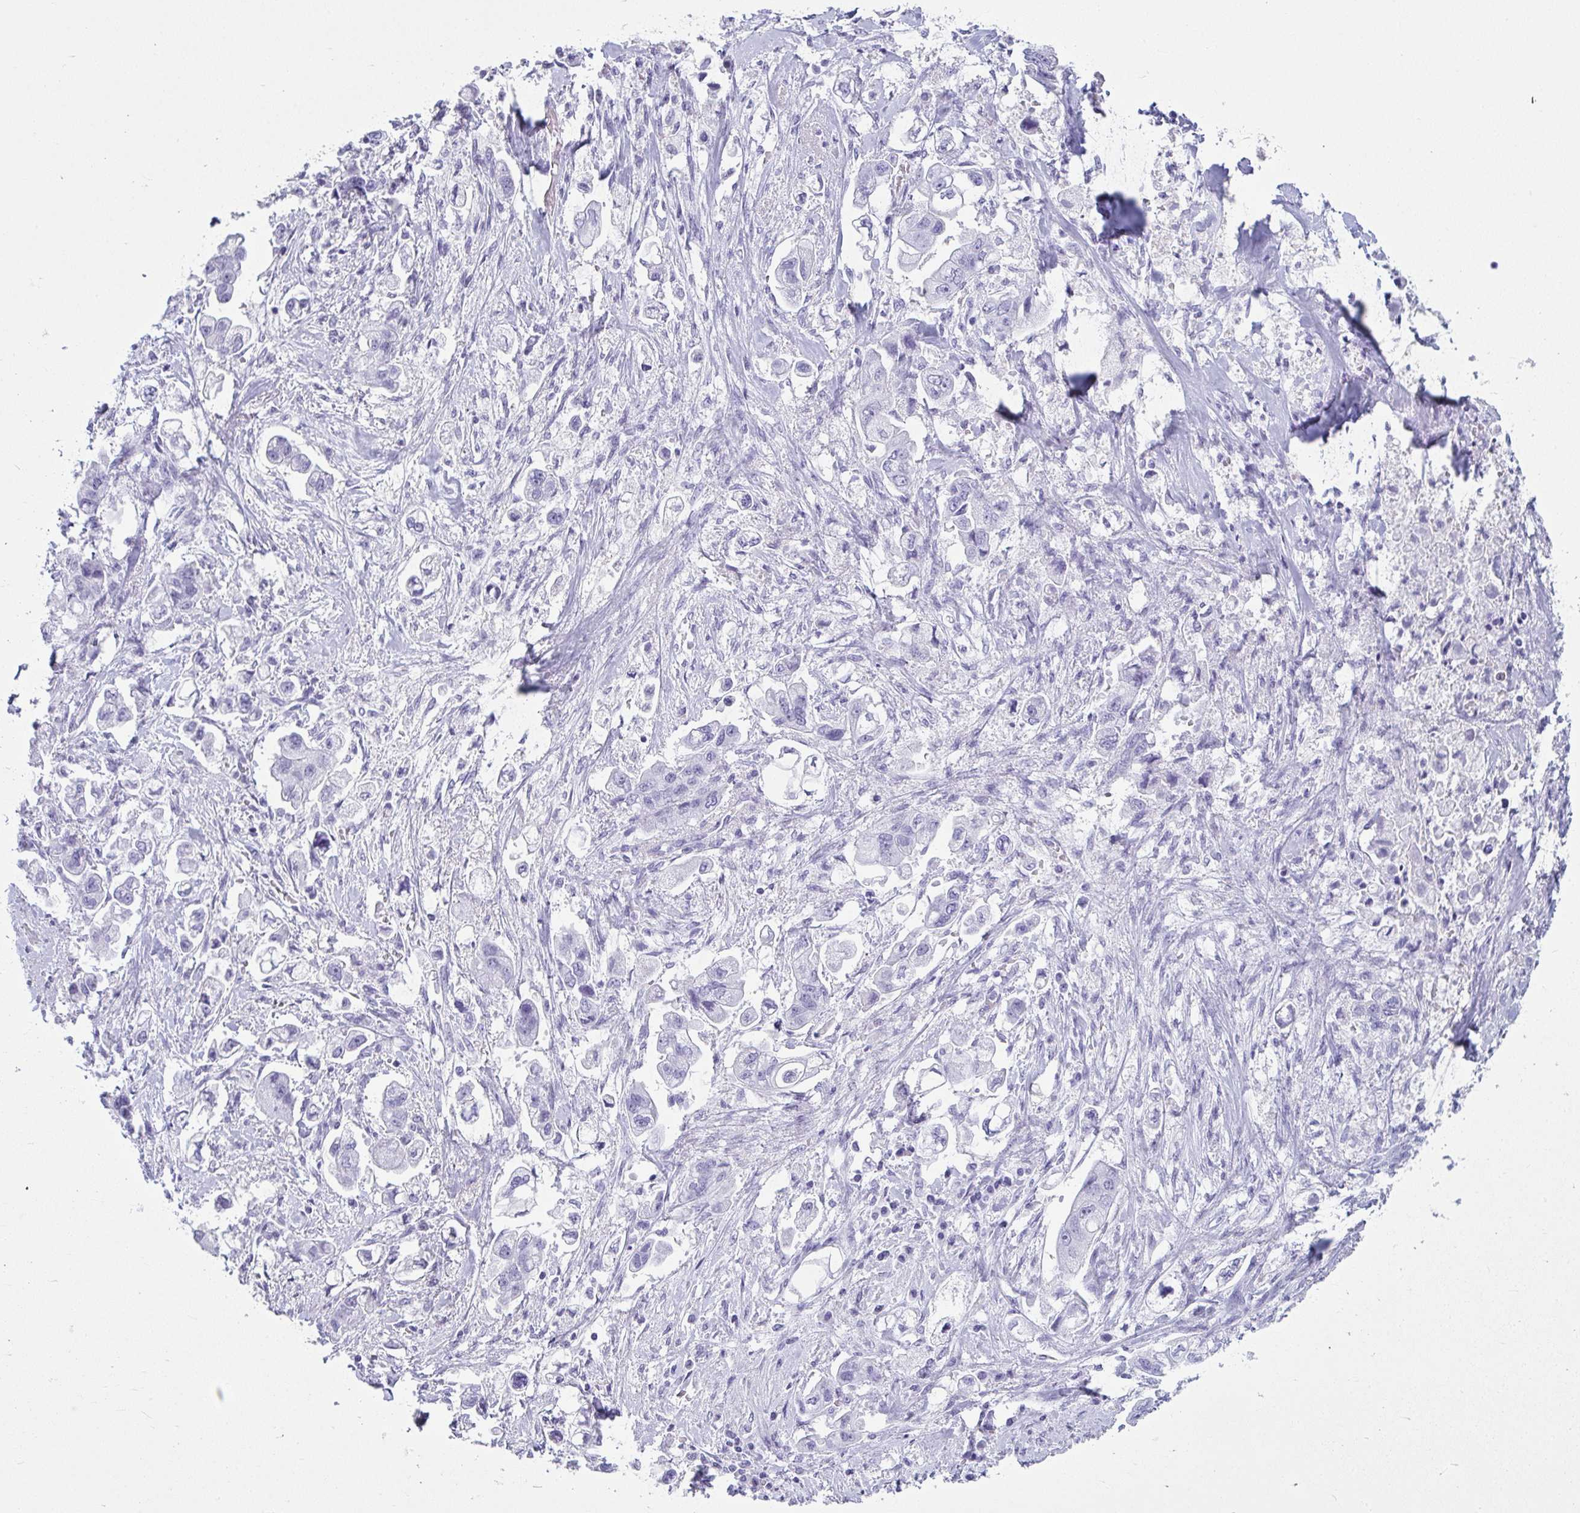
{"staining": {"intensity": "negative", "quantity": "none", "location": "none"}, "tissue": "stomach cancer", "cell_type": "Tumor cells", "image_type": "cancer", "snomed": [{"axis": "morphology", "description": "Adenocarcinoma, NOS"}, {"axis": "topography", "description": "Stomach"}], "caption": "Immunohistochemical staining of stomach adenocarcinoma displays no significant positivity in tumor cells. Brightfield microscopy of IHC stained with DAB (3,3'-diaminobenzidine) (brown) and hematoxylin (blue), captured at high magnification.", "gene": "CLGN", "patient": {"sex": "male", "age": 62}}